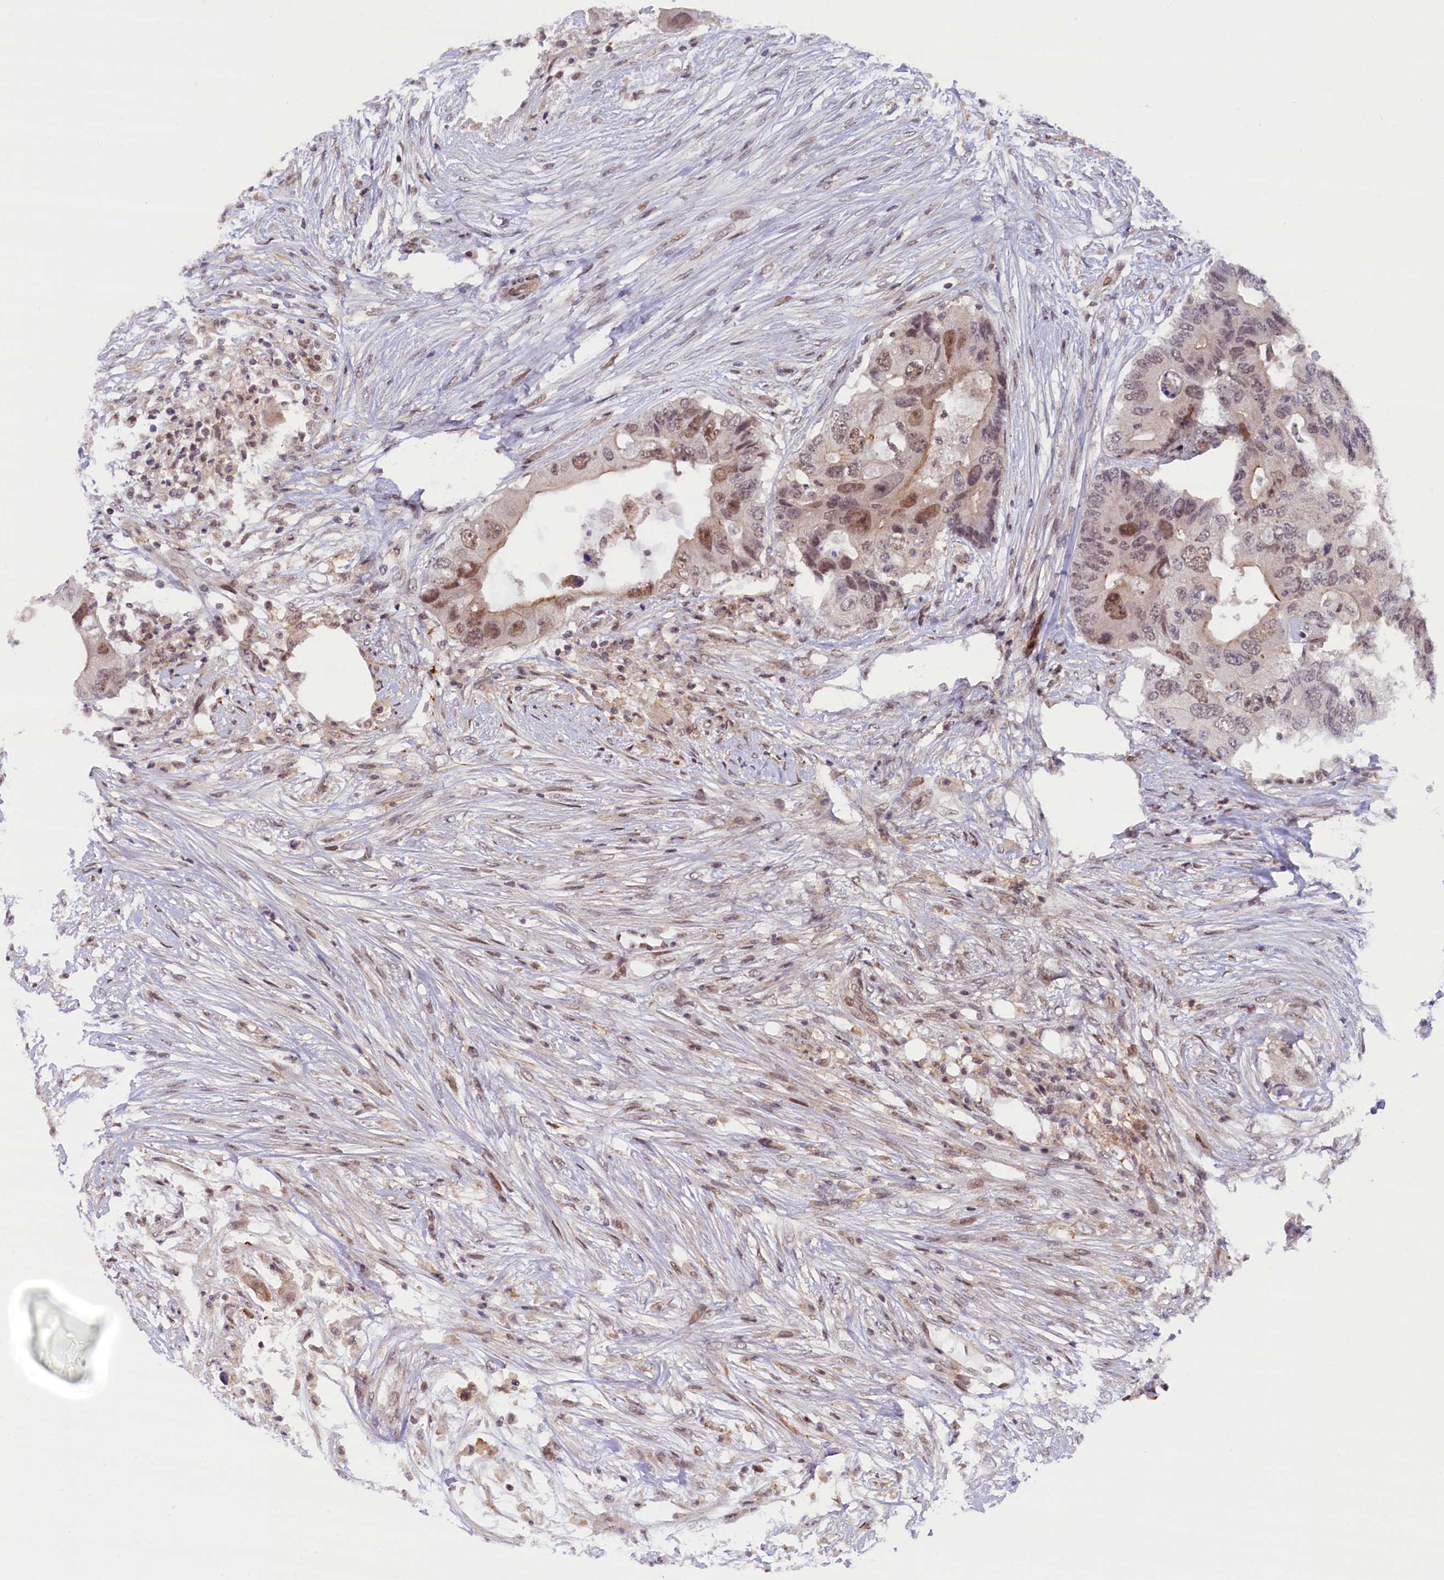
{"staining": {"intensity": "moderate", "quantity": "<25%", "location": "nuclear"}, "tissue": "colorectal cancer", "cell_type": "Tumor cells", "image_type": "cancer", "snomed": [{"axis": "morphology", "description": "Adenocarcinoma, NOS"}, {"axis": "topography", "description": "Colon"}], "caption": "Colorectal cancer stained with immunohistochemistry demonstrates moderate nuclear staining in approximately <25% of tumor cells. The protein is shown in brown color, while the nuclei are stained blue.", "gene": "FCHO1", "patient": {"sex": "male", "age": 71}}